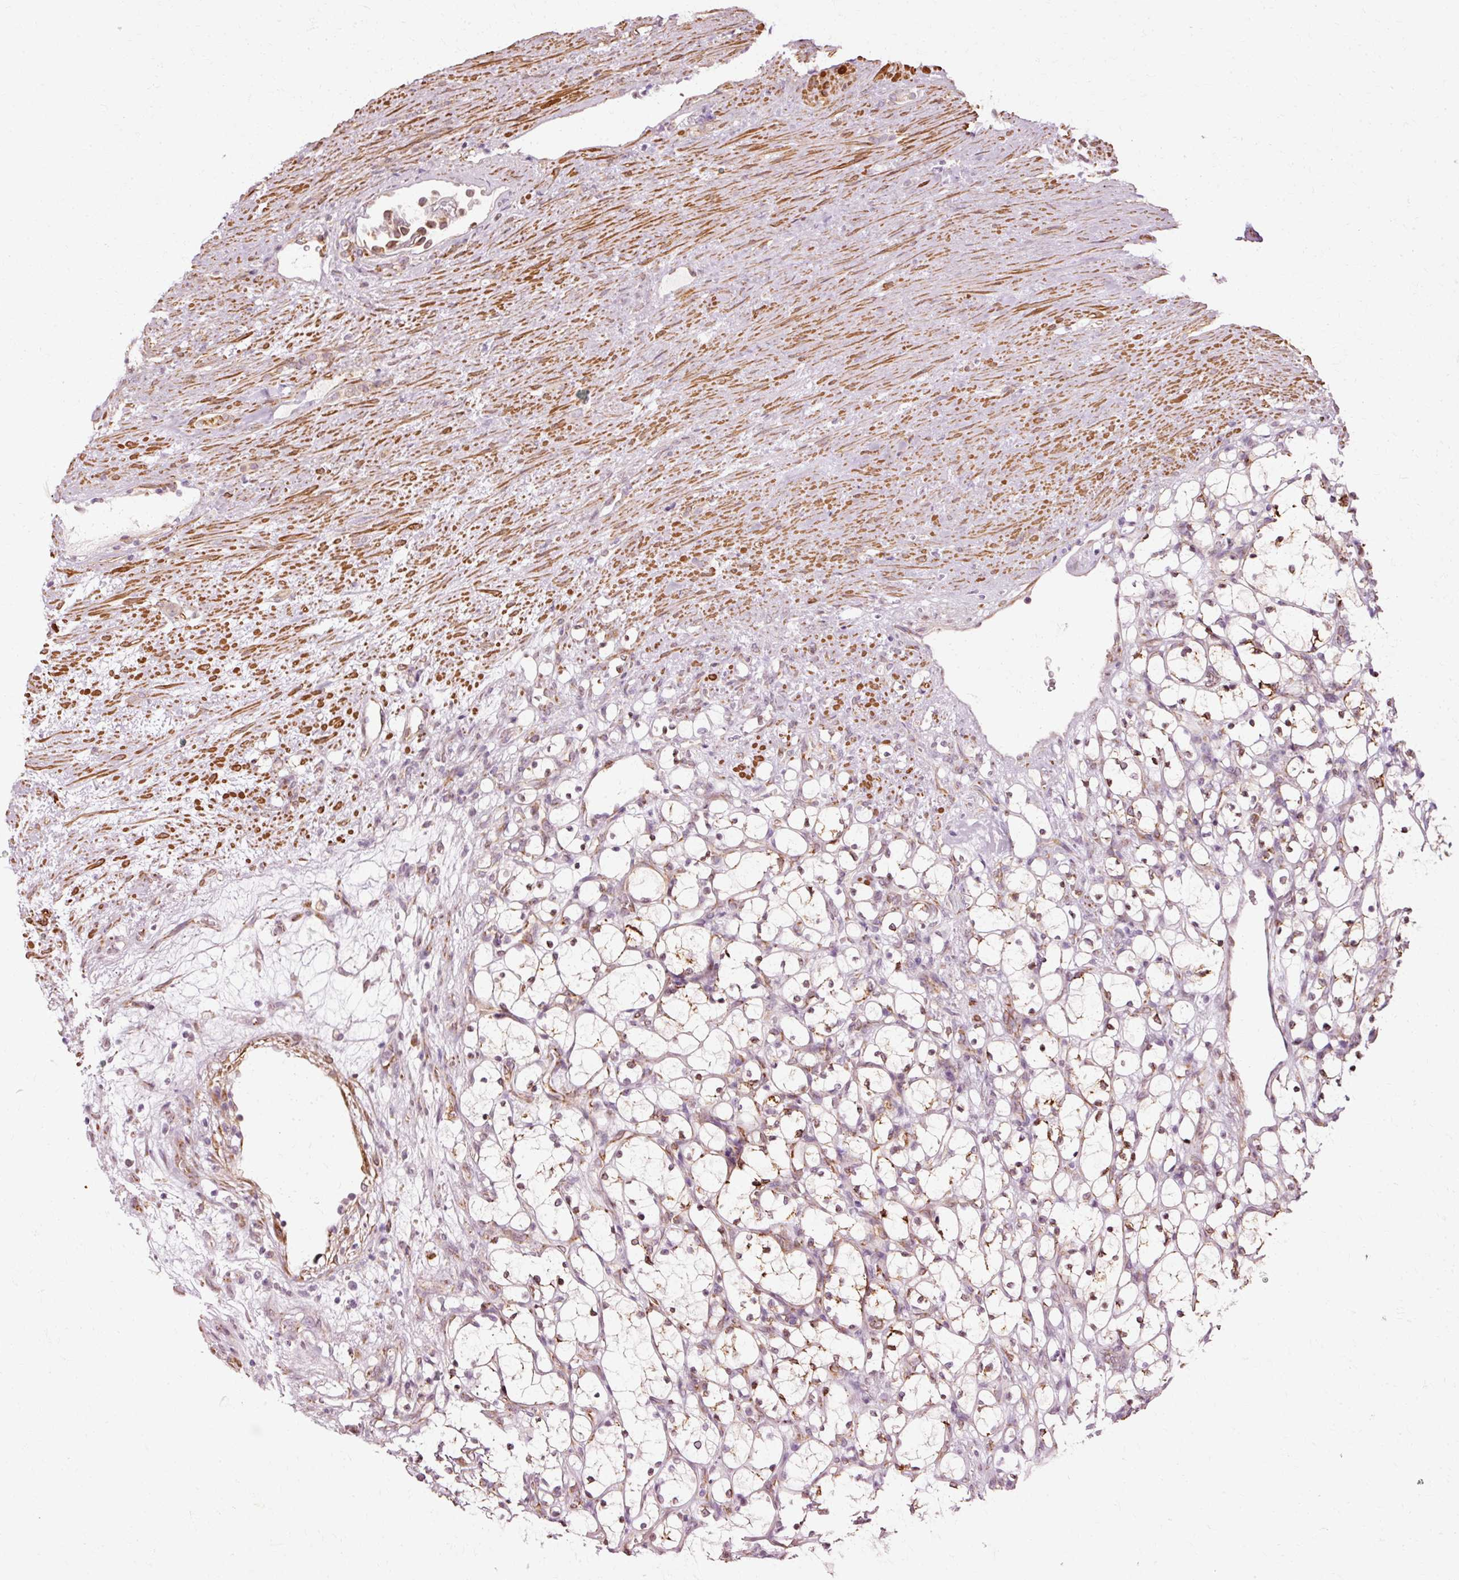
{"staining": {"intensity": "negative", "quantity": "none", "location": "none"}, "tissue": "renal cancer", "cell_type": "Tumor cells", "image_type": "cancer", "snomed": [{"axis": "morphology", "description": "Adenocarcinoma, NOS"}, {"axis": "topography", "description": "Kidney"}], "caption": "Protein analysis of renal cancer displays no significant staining in tumor cells.", "gene": "RGPD5", "patient": {"sex": "female", "age": 69}}